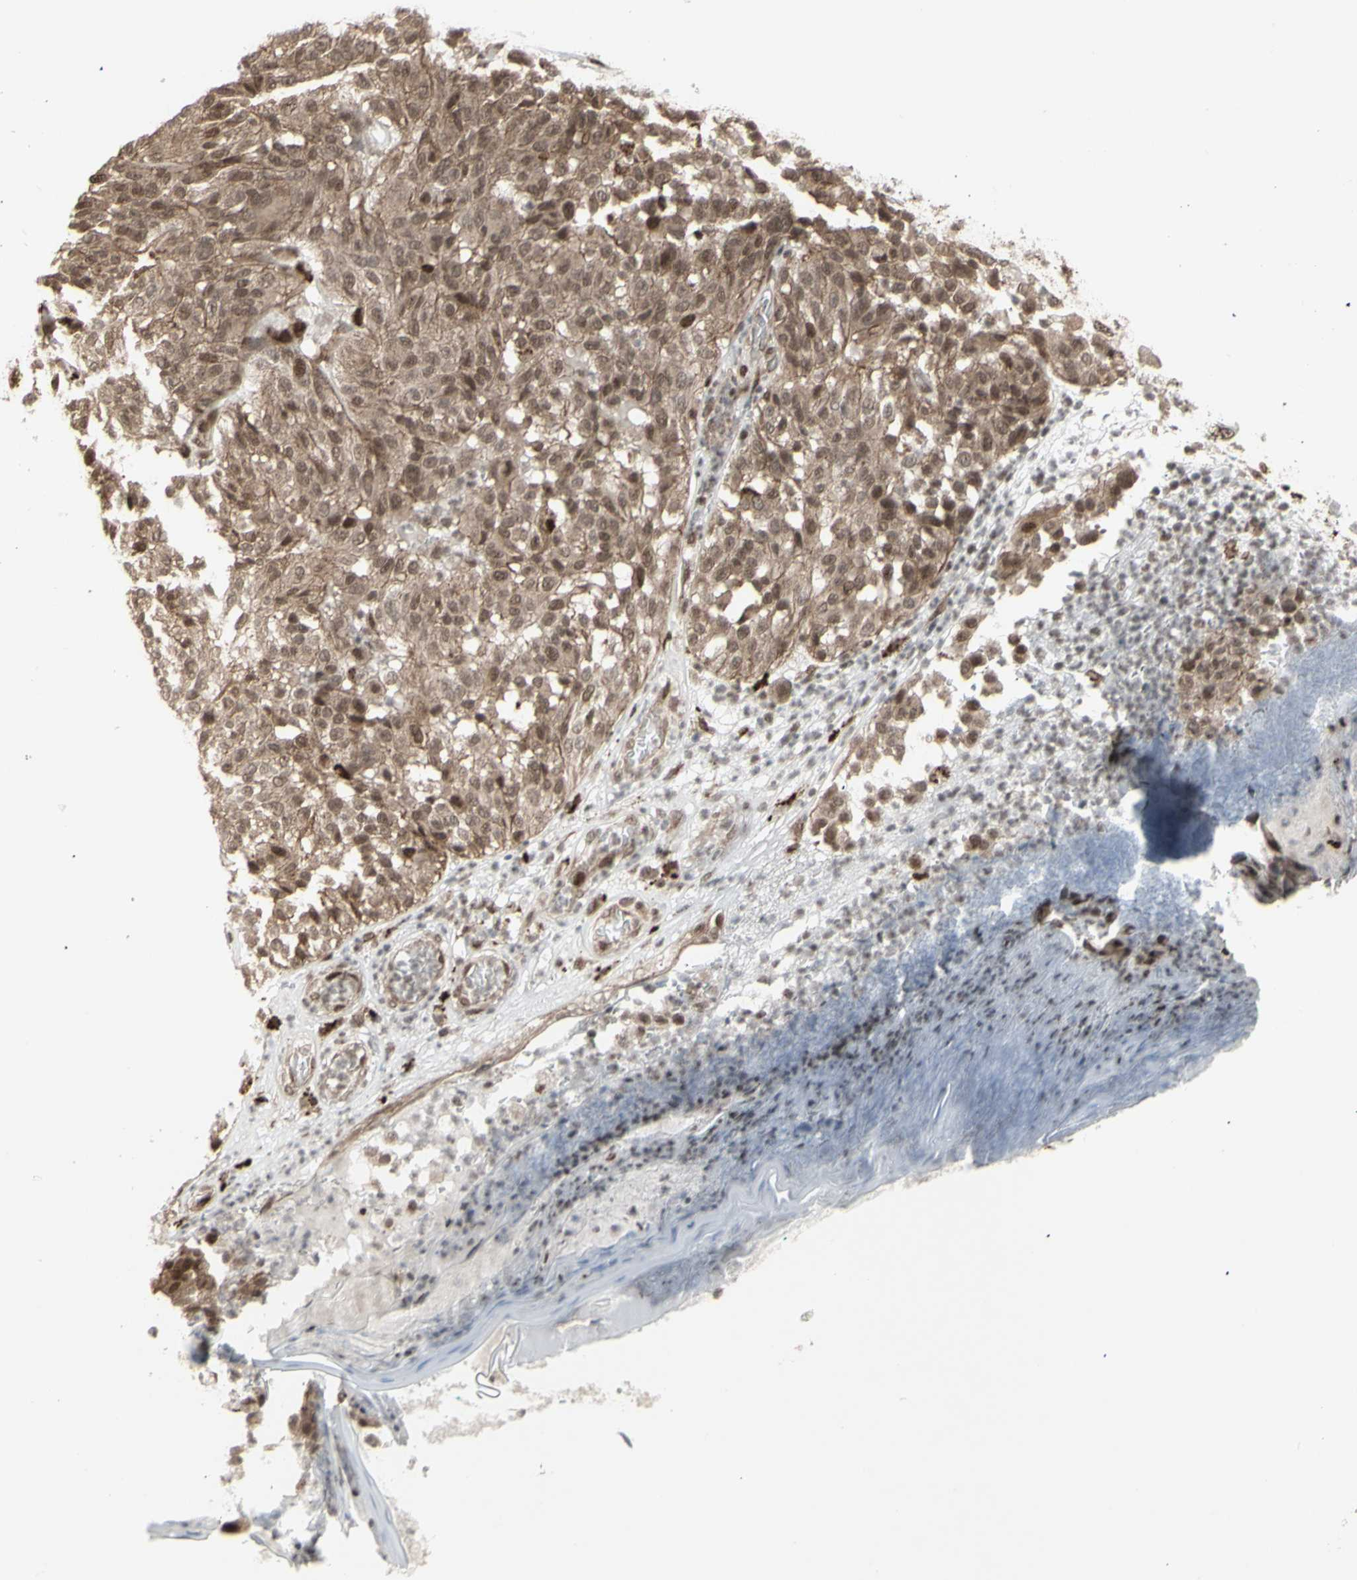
{"staining": {"intensity": "moderate", "quantity": ">75%", "location": "cytoplasmic/membranous,nuclear"}, "tissue": "melanoma", "cell_type": "Tumor cells", "image_type": "cancer", "snomed": [{"axis": "morphology", "description": "Malignant melanoma, NOS"}, {"axis": "topography", "description": "Skin"}], "caption": "Protein expression analysis of malignant melanoma reveals moderate cytoplasmic/membranous and nuclear staining in approximately >75% of tumor cells. (Brightfield microscopy of DAB IHC at high magnification).", "gene": "CBX1", "patient": {"sex": "female", "age": 46}}